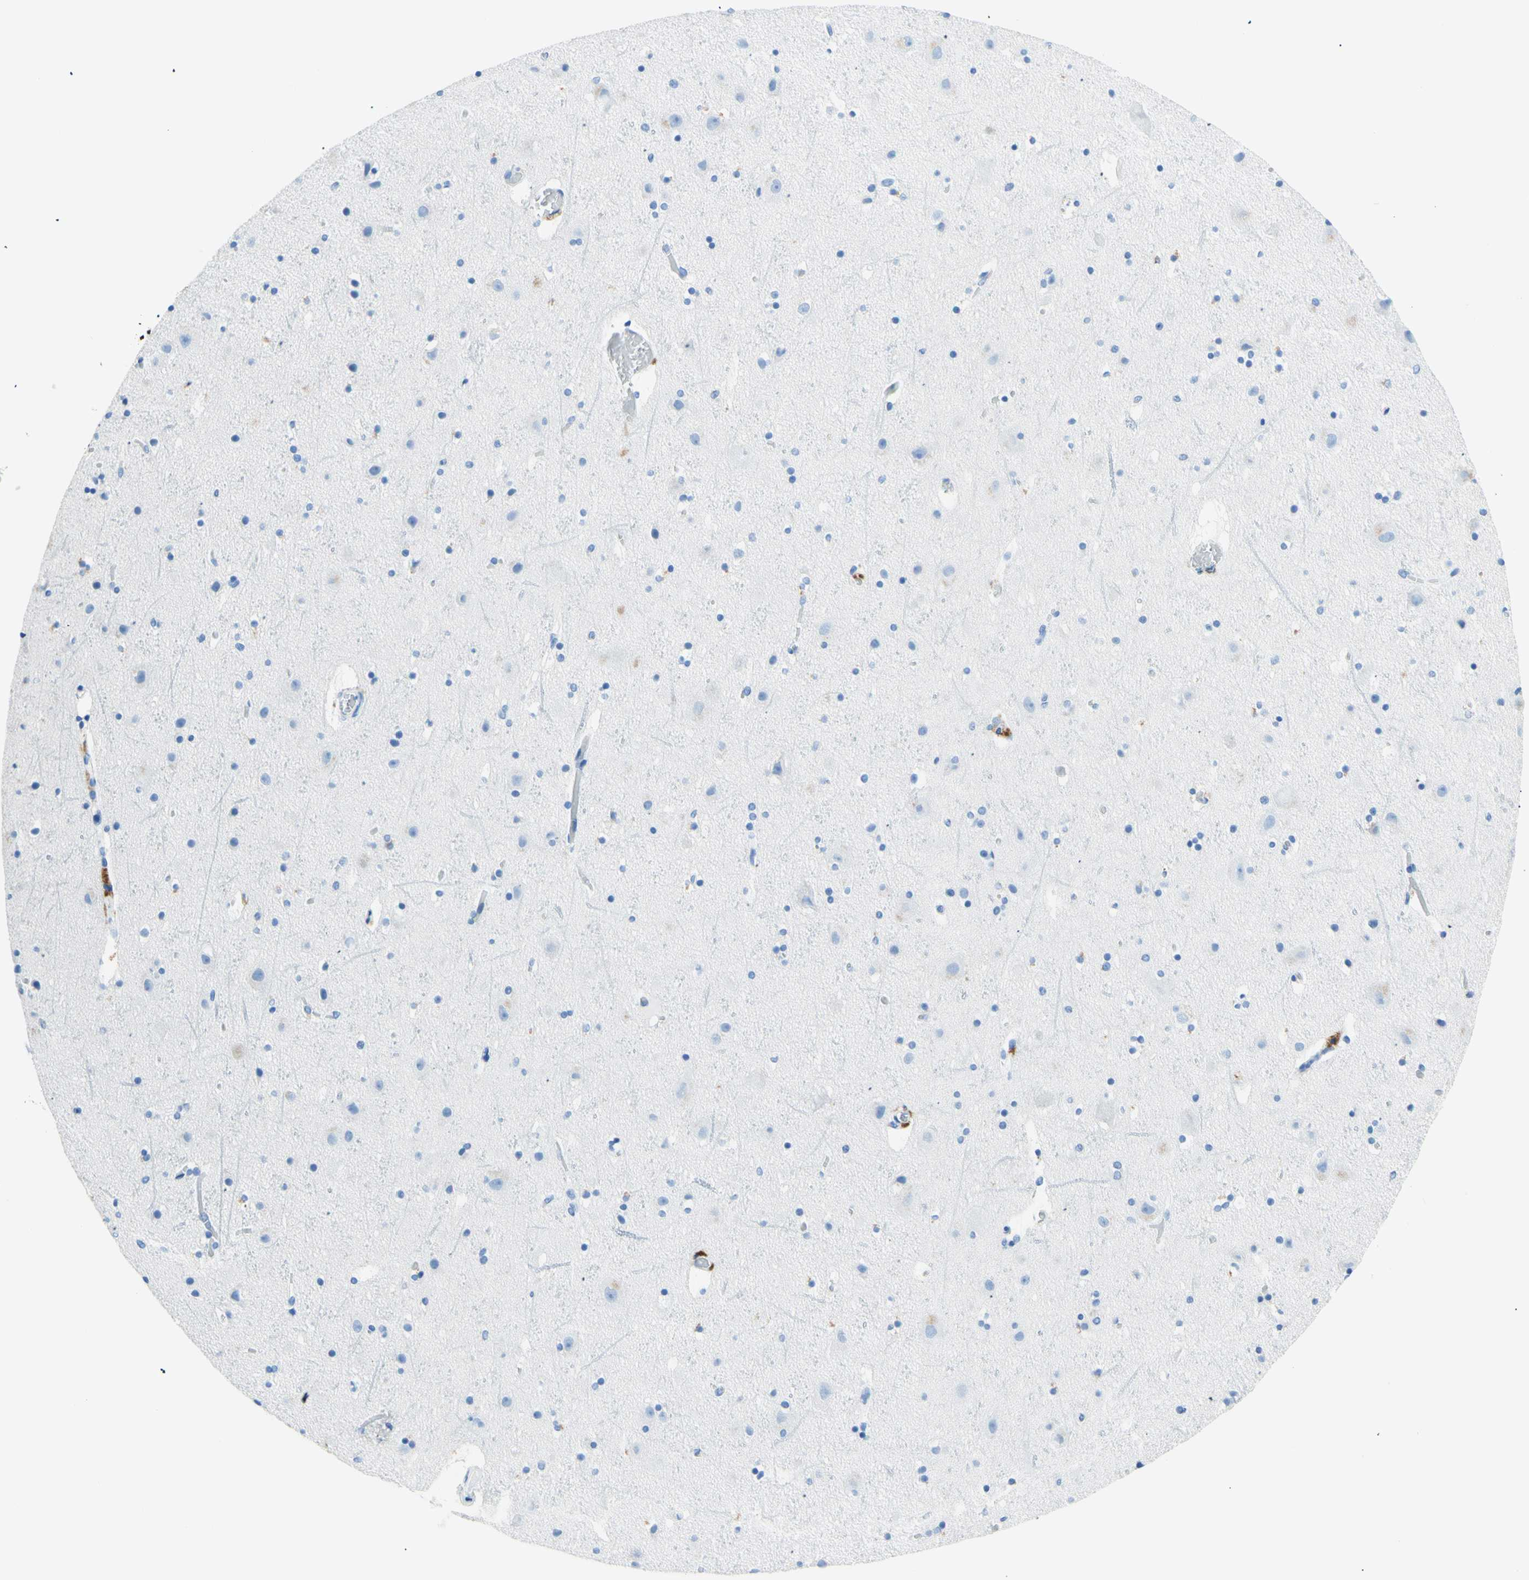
{"staining": {"intensity": "negative", "quantity": "none", "location": "none"}, "tissue": "cerebral cortex", "cell_type": "Endothelial cells", "image_type": "normal", "snomed": [{"axis": "morphology", "description": "Normal tissue, NOS"}, {"axis": "topography", "description": "Cerebral cortex"}], "caption": "Immunohistochemistry histopathology image of benign human cerebral cortex stained for a protein (brown), which exhibits no expression in endothelial cells.", "gene": "MYH2", "patient": {"sex": "male", "age": 45}}